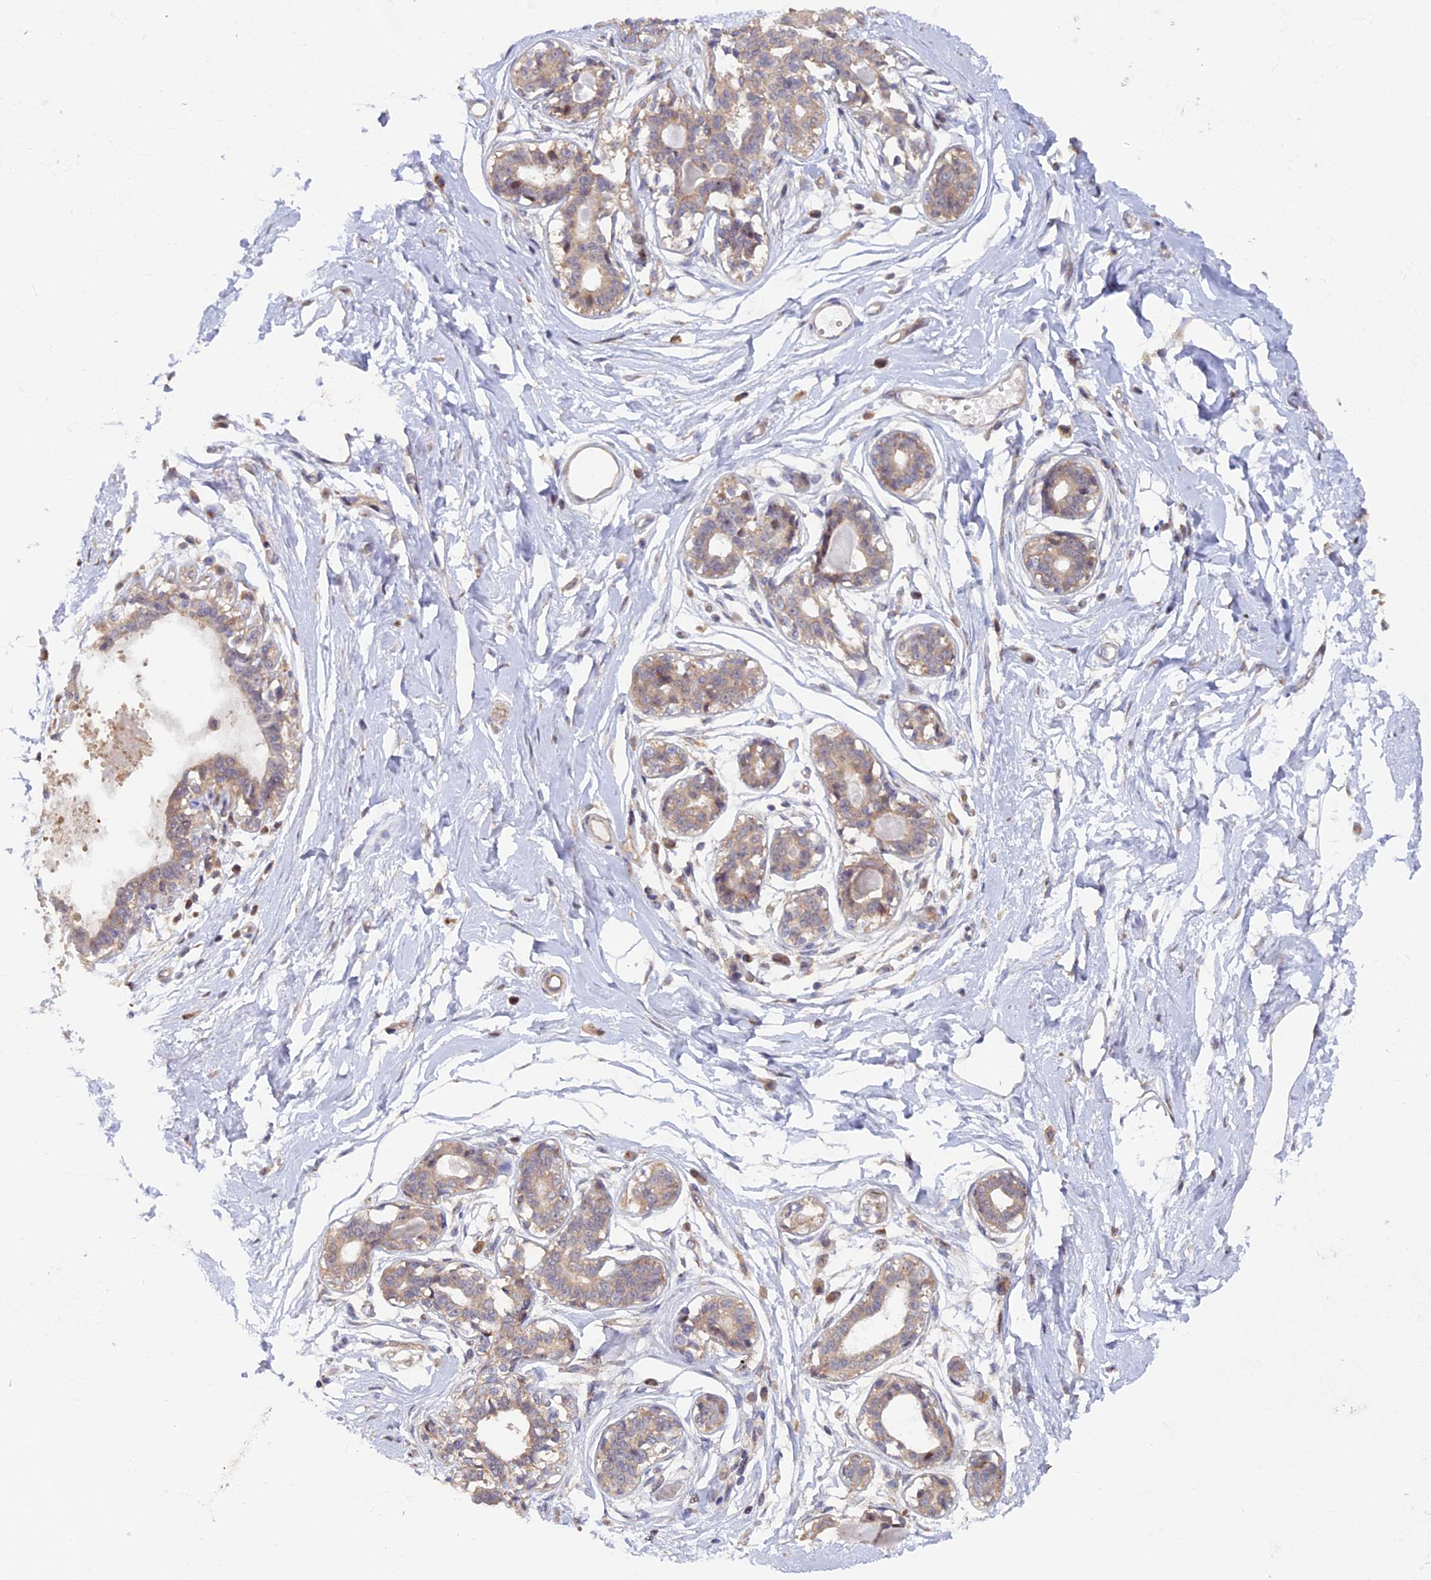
{"staining": {"intensity": "weak", "quantity": "<25%", "location": "cytoplasmic/membranous"}, "tissue": "breast", "cell_type": "Adipocytes", "image_type": "normal", "snomed": [{"axis": "morphology", "description": "Normal tissue, NOS"}, {"axis": "topography", "description": "Breast"}], "caption": "Micrograph shows no significant protein positivity in adipocytes of benign breast. (Stains: DAB (3,3'-diaminobenzidine) immunohistochemistry with hematoxylin counter stain, Microscopy: brightfield microscopy at high magnification).", "gene": "FERMT1", "patient": {"sex": "female", "age": 45}}